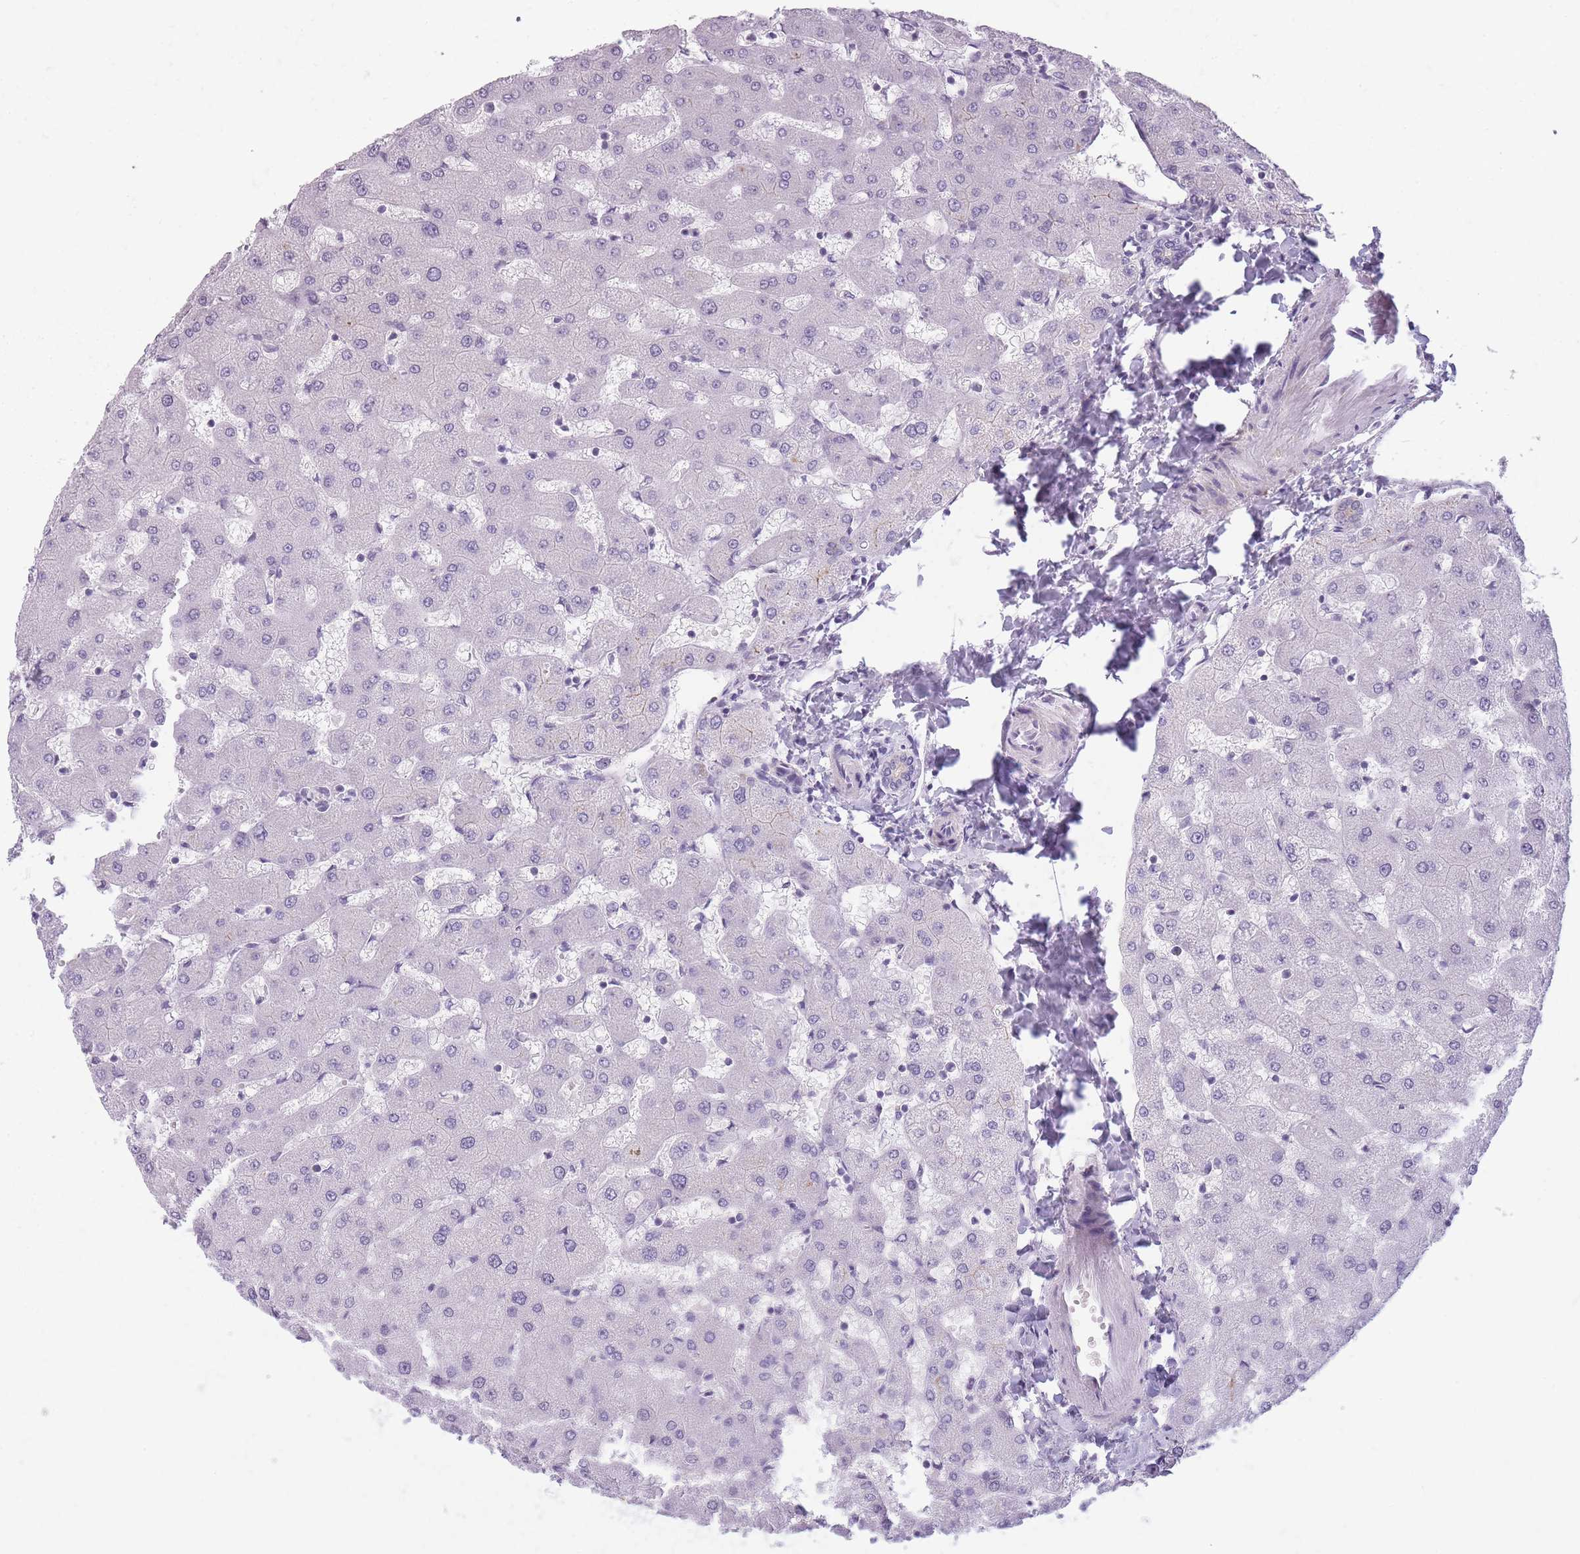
{"staining": {"intensity": "negative", "quantity": "none", "location": "none"}, "tissue": "liver", "cell_type": "Cholangiocytes", "image_type": "normal", "snomed": [{"axis": "morphology", "description": "Normal tissue, NOS"}, {"axis": "topography", "description": "Liver"}], "caption": "This is a photomicrograph of immunohistochemistry (IHC) staining of unremarkable liver, which shows no expression in cholangiocytes.", "gene": "GGT1", "patient": {"sex": "female", "age": 63}}